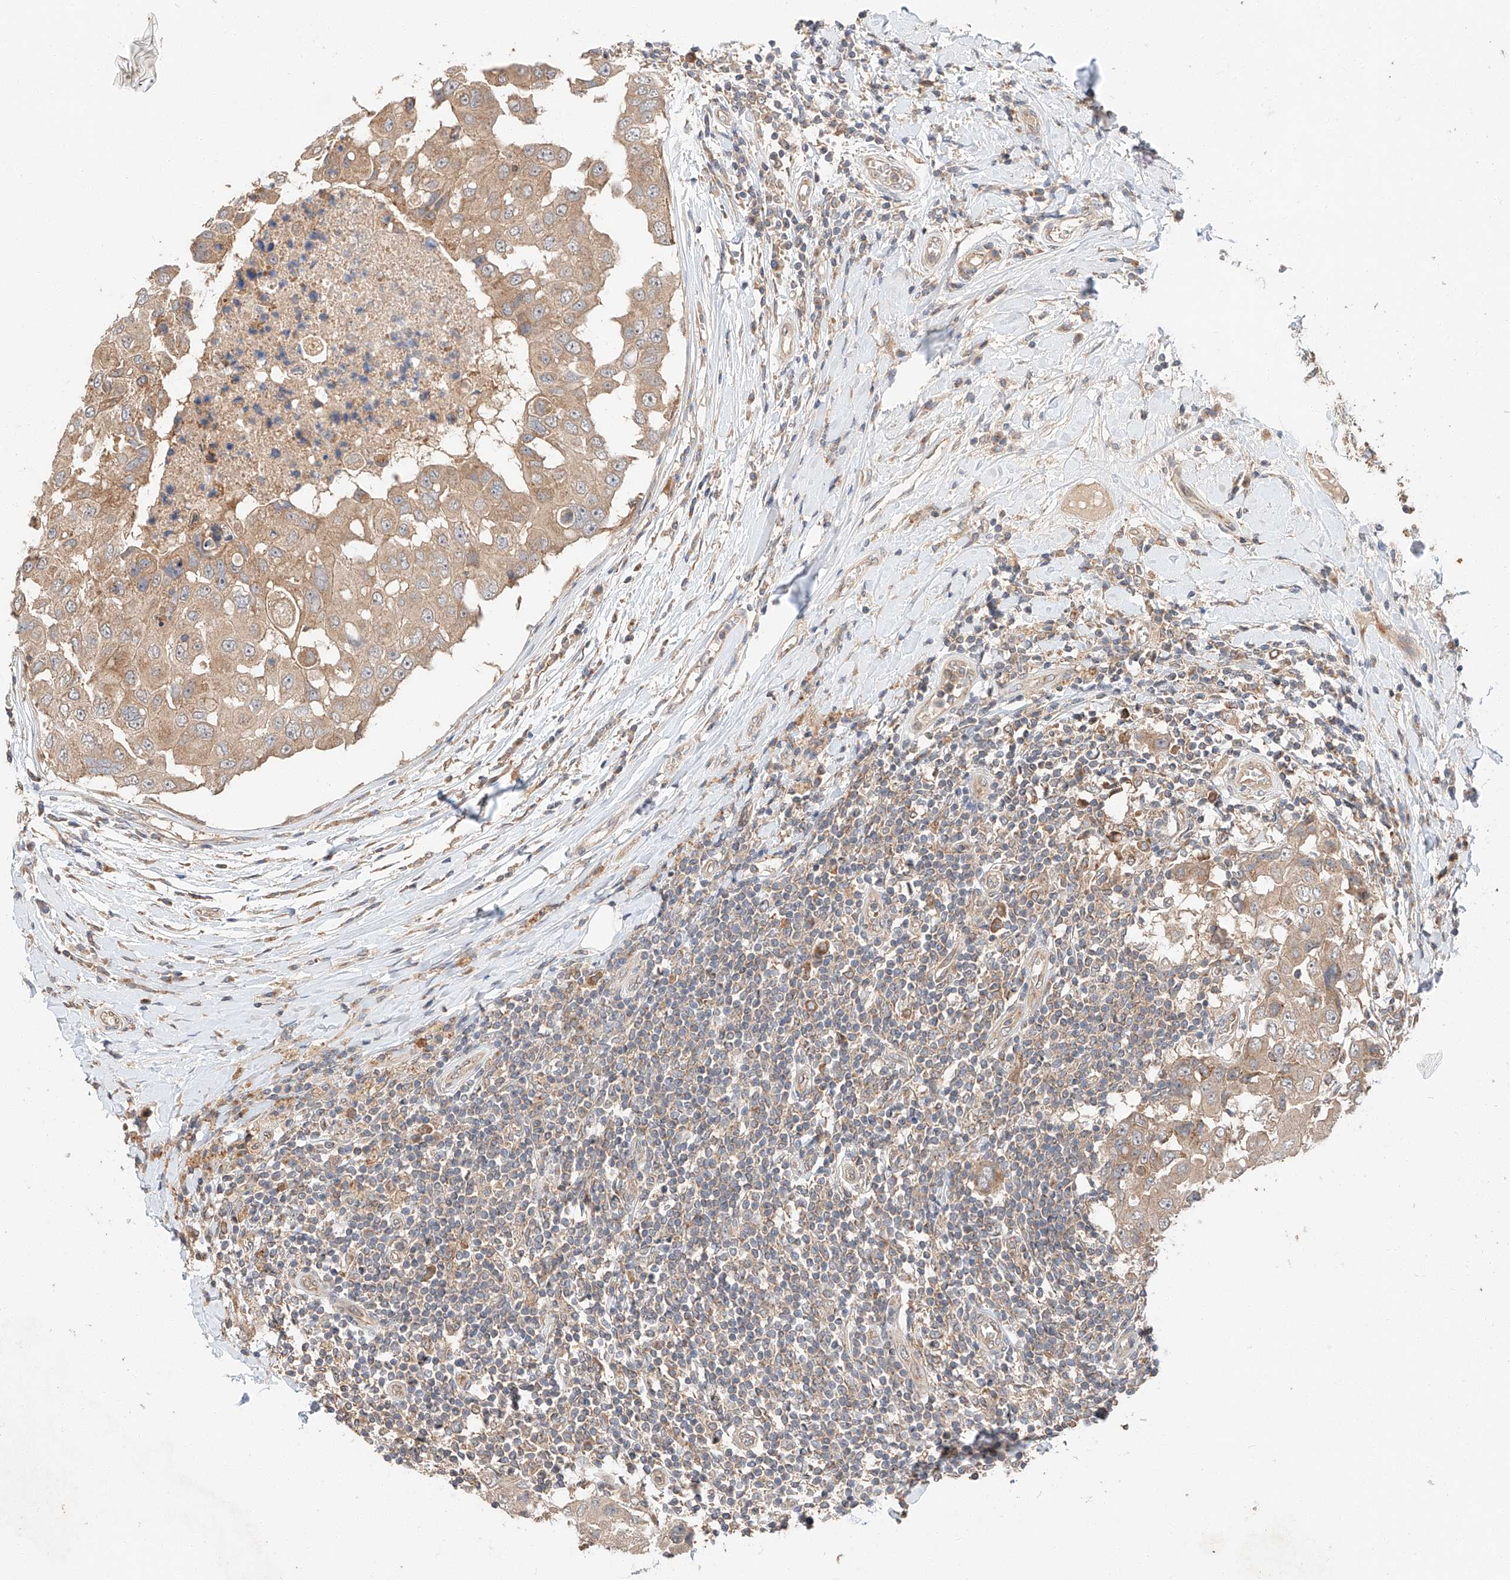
{"staining": {"intensity": "weak", "quantity": ">75%", "location": "cytoplasmic/membranous"}, "tissue": "breast cancer", "cell_type": "Tumor cells", "image_type": "cancer", "snomed": [{"axis": "morphology", "description": "Duct carcinoma"}, {"axis": "topography", "description": "Breast"}], "caption": "A brown stain highlights weak cytoplasmic/membranous expression of a protein in breast cancer (intraductal carcinoma) tumor cells.", "gene": "XPNPEP1", "patient": {"sex": "female", "age": 27}}